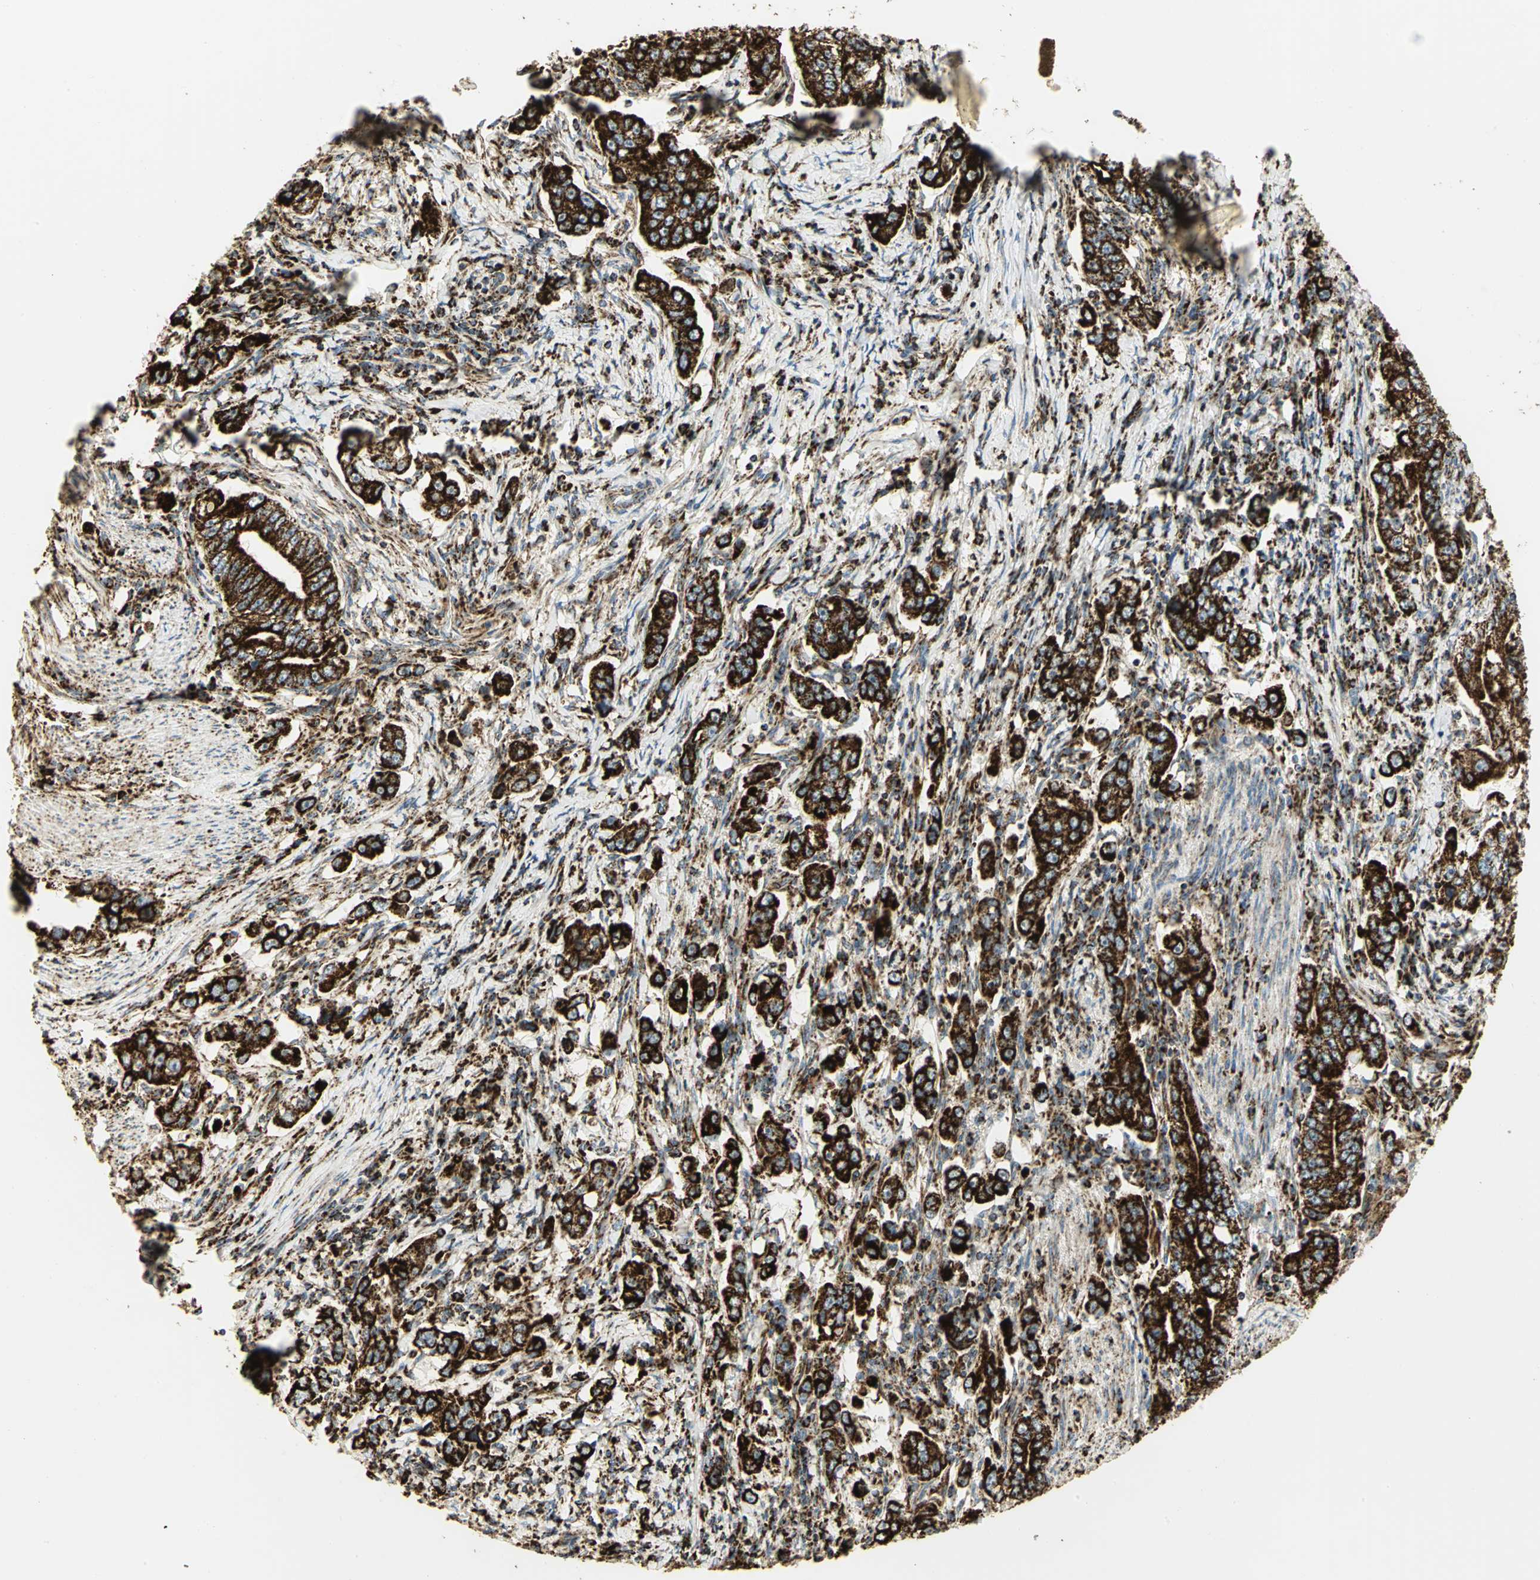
{"staining": {"intensity": "strong", "quantity": ">75%", "location": "cytoplasmic/membranous"}, "tissue": "stomach cancer", "cell_type": "Tumor cells", "image_type": "cancer", "snomed": [{"axis": "morphology", "description": "Adenocarcinoma, NOS"}, {"axis": "topography", "description": "Stomach, lower"}], "caption": "An immunohistochemistry (IHC) histopathology image of tumor tissue is shown. Protein staining in brown shows strong cytoplasmic/membranous positivity in stomach cancer within tumor cells.", "gene": "VDAC1", "patient": {"sex": "female", "age": 72}}